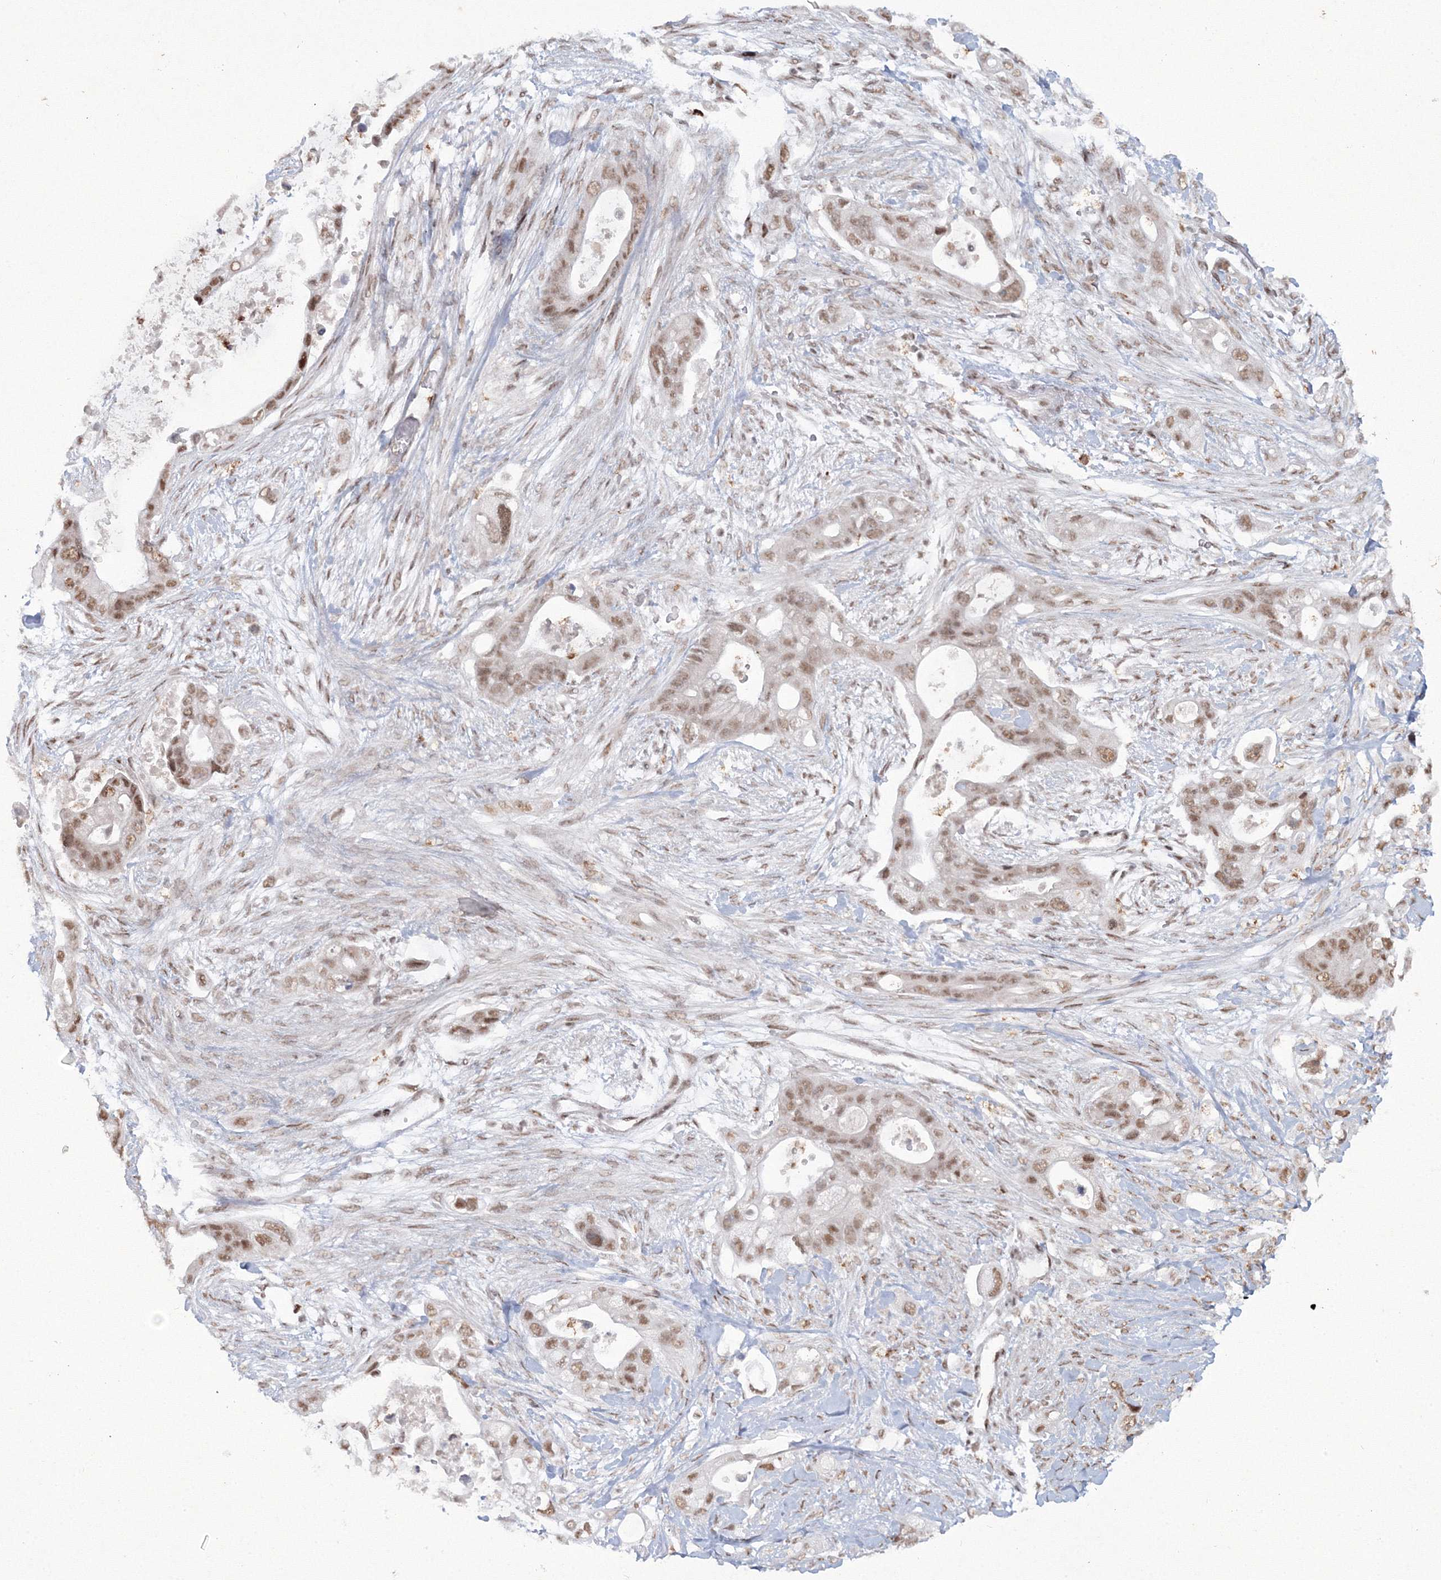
{"staining": {"intensity": "moderate", "quantity": ">75%", "location": "nuclear"}, "tissue": "pancreatic cancer", "cell_type": "Tumor cells", "image_type": "cancer", "snomed": [{"axis": "morphology", "description": "Adenocarcinoma, NOS"}, {"axis": "topography", "description": "Pancreas"}], "caption": "Pancreatic cancer tissue reveals moderate nuclear staining in about >75% of tumor cells", "gene": "C3orf33", "patient": {"sex": "male", "age": 53}}